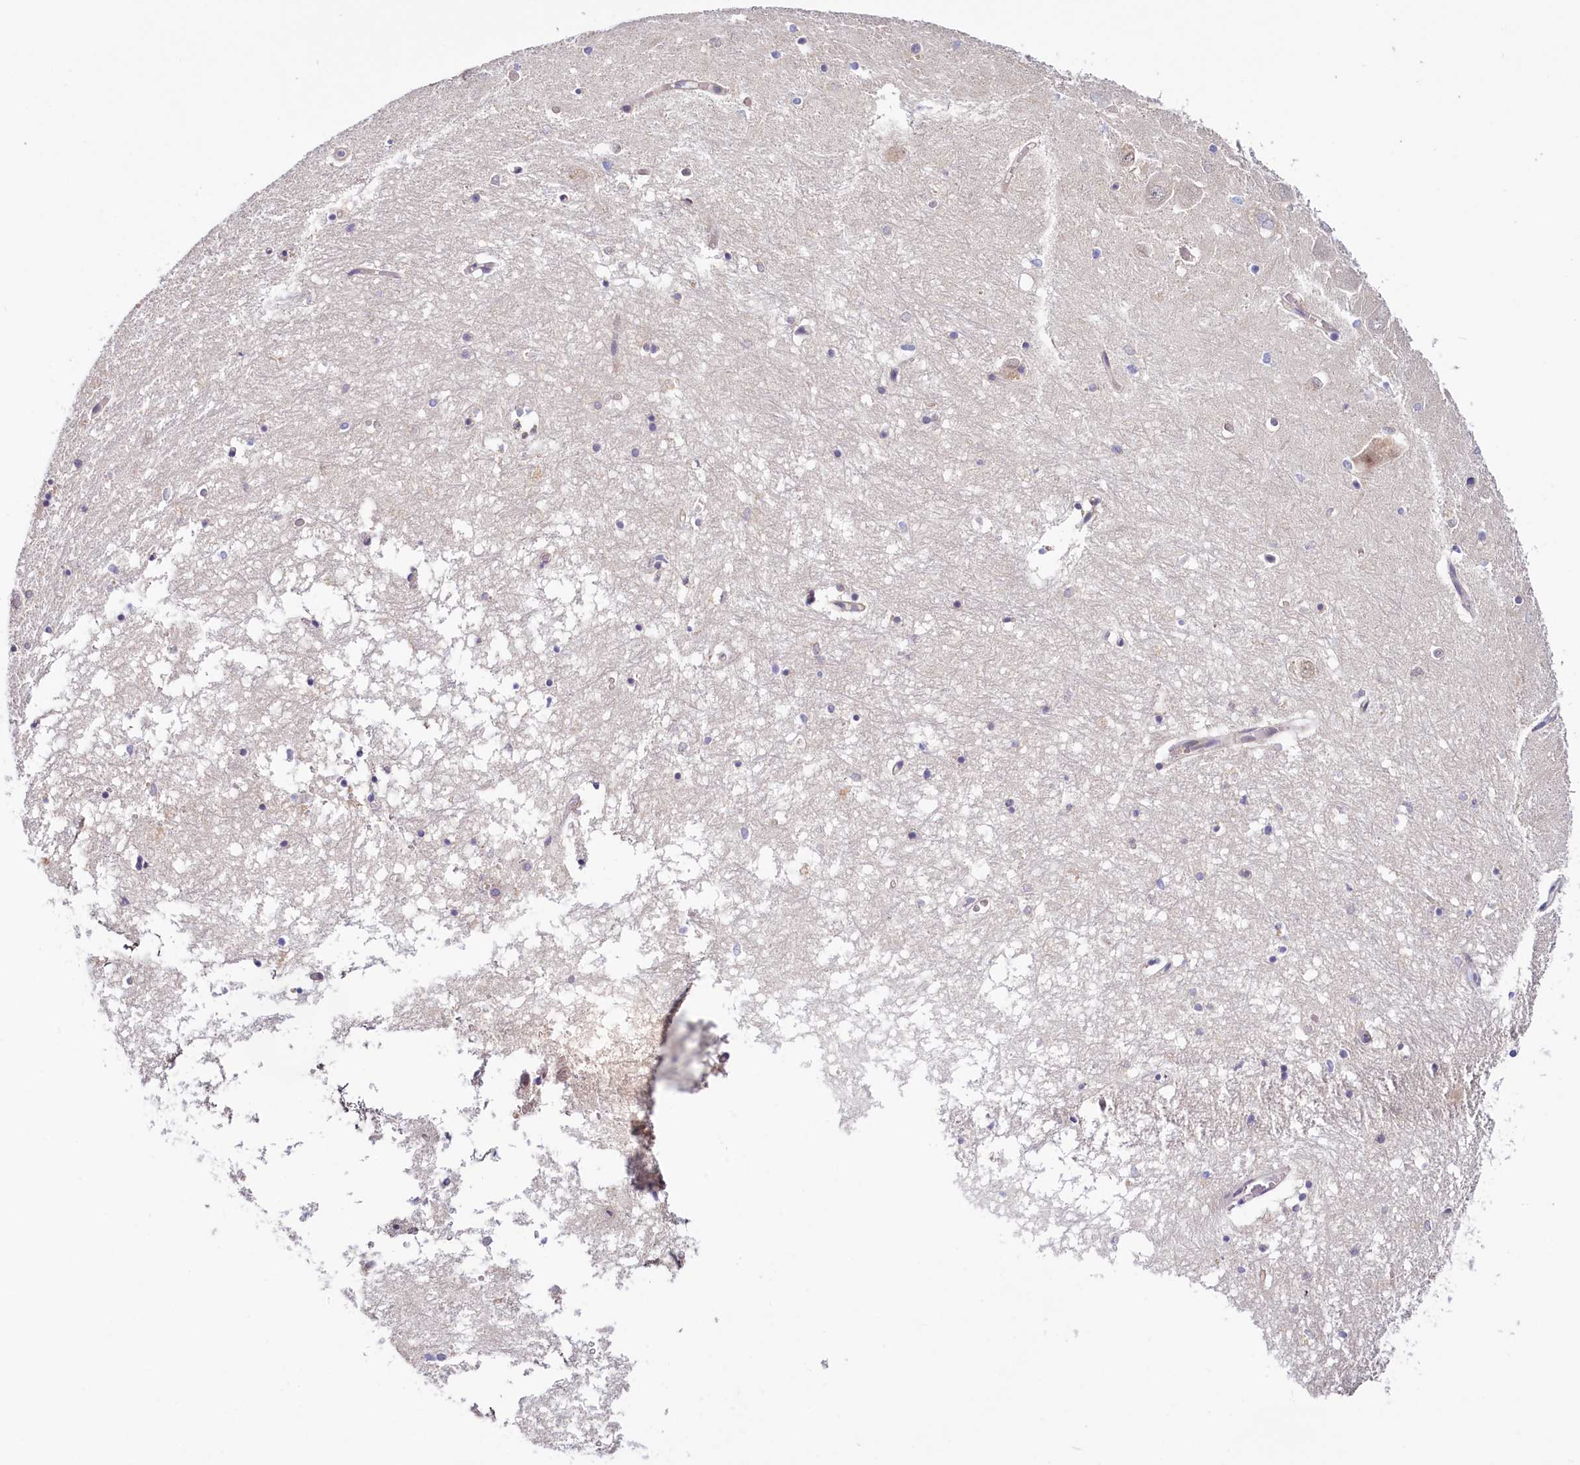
{"staining": {"intensity": "negative", "quantity": "none", "location": "none"}, "tissue": "hippocampus", "cell_type": "Glial cells", "image_type": "normal", "snomed": [{"axis": "morphology", "description": "Normal tissue, NOS"}, {"axis": "topography", "description": "Hippocampus"}], "caption": "A high-resolution photomicrograph shows IHC staining of unremarkable hippocampus, which shows no significant expression in glial cells.", "gene": "PDE6D", "patient": {"sex": "male", "age": 70}}